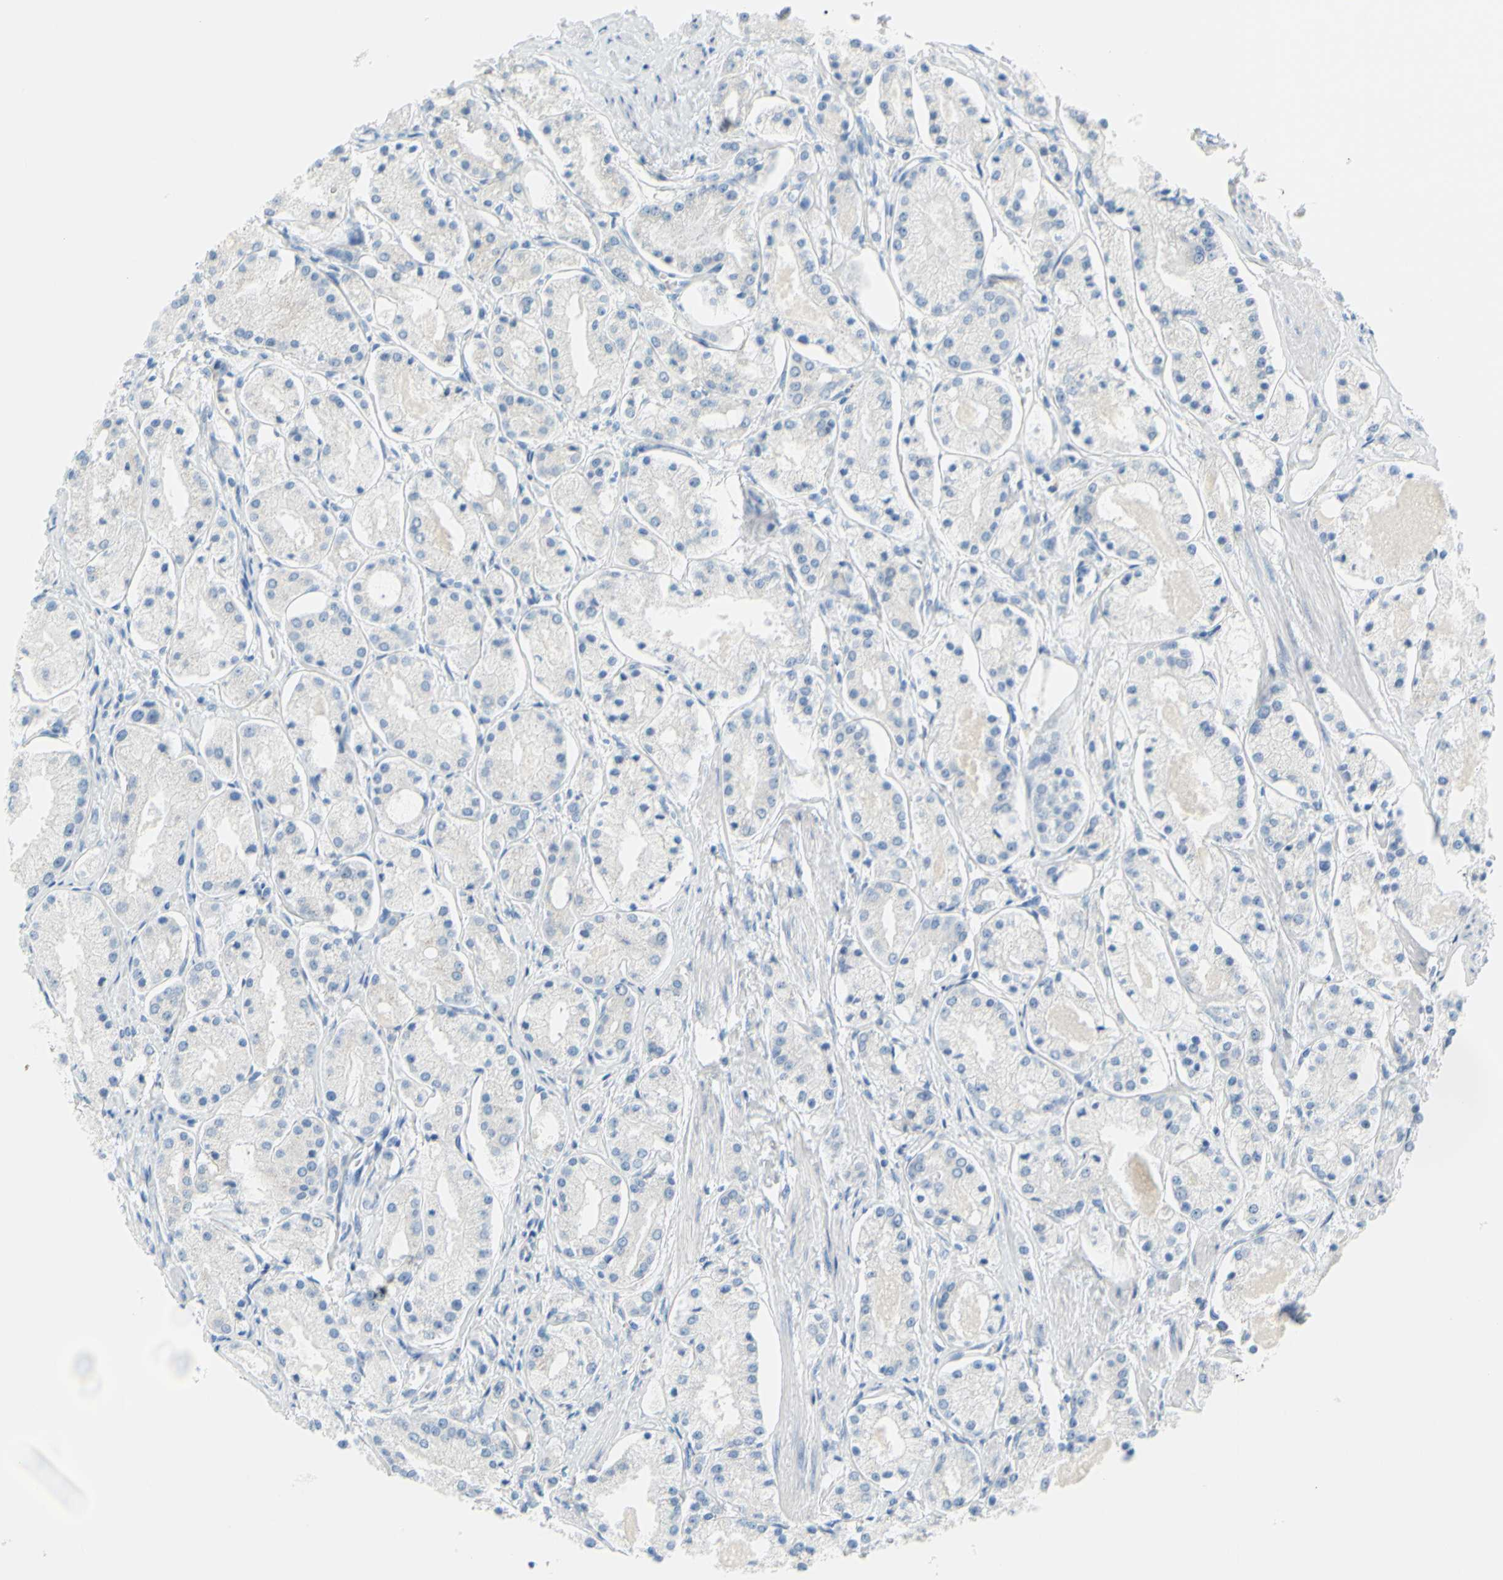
{"staining": {"intensity": "negative", "quantity": "none", "location": "none"}, "tissue": "prostate cancer", "cell_type": "Tumor cells", "image_type": "cancer", "snomed": [{"axis": "morphology", "description": "Adenocarcinoma, High grade"}, {"axis": "topography", "description": "Prostate"}], "caption": "IHC of human prostate cancer (high-grade adenocarcinoma) demonstrates no staining in tumor cells. The staining is performed using DAB brown chromogen with nuclei counter-stained in using hematoxylin.", "gene": "DCT", "patient": {"sex": "male", "age": 66}}